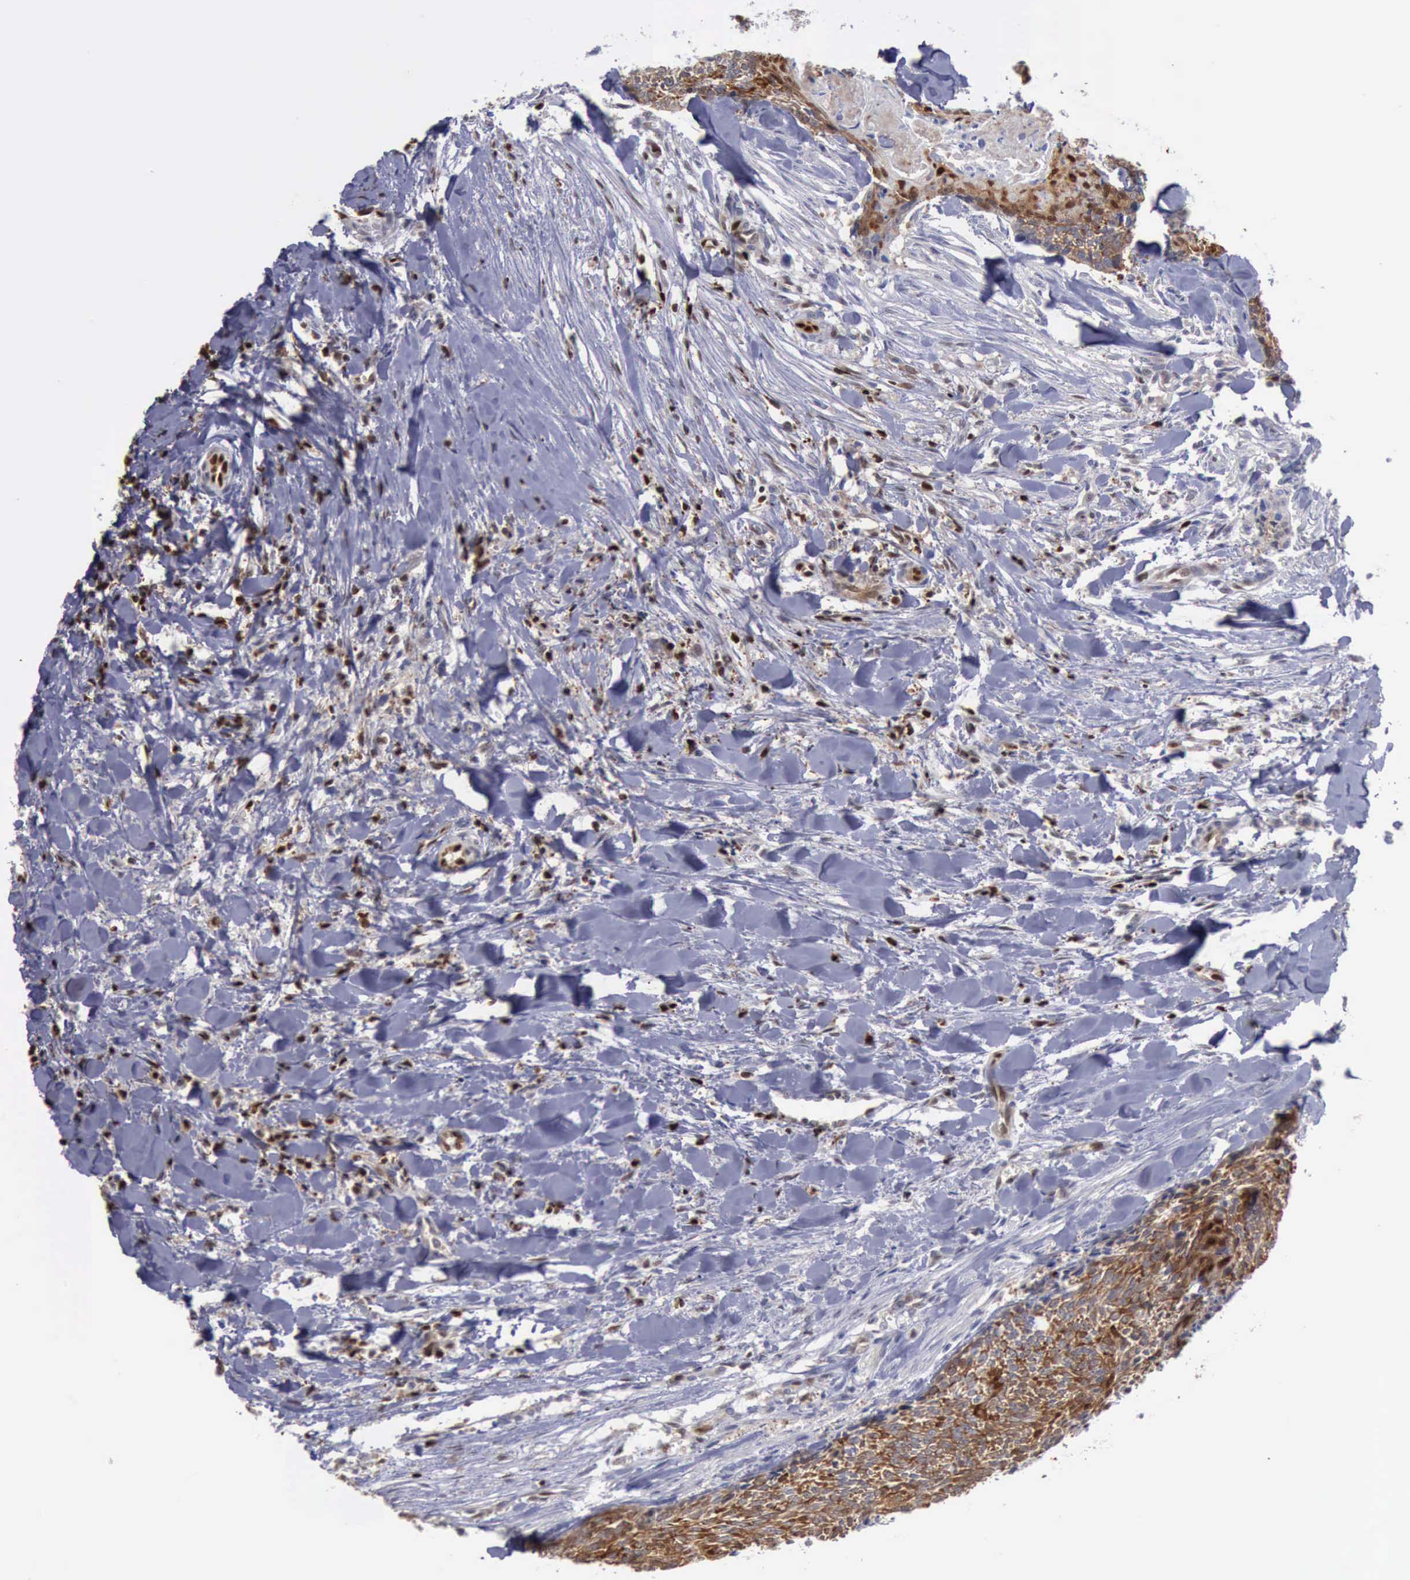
{"staining": {"intensity": "strong", "quantity": ">75%", "location": "cytoplasmic/membranous,nuclear"}, "tissue": "head and neck cancer", "cell_type": "Tumor cells", "image_type": "cancer", "snomed": [{"axis": "morphology", "description": "Squamous cell carcinoma, NOS"}, {"axis": "topography", "description": "Salivary gland"}, {"axis": "topography", "description": "Head-Neck"}], "caption": "Squamous cell carcinoma (head and neck) stained with DAB IHC reveals high levels of strong cytoplasmic/membranous and nuclear positivity in about >75% of tumor cells.", "gene": "PDCD4", "patient": {"sex": "male", "age": 70}}